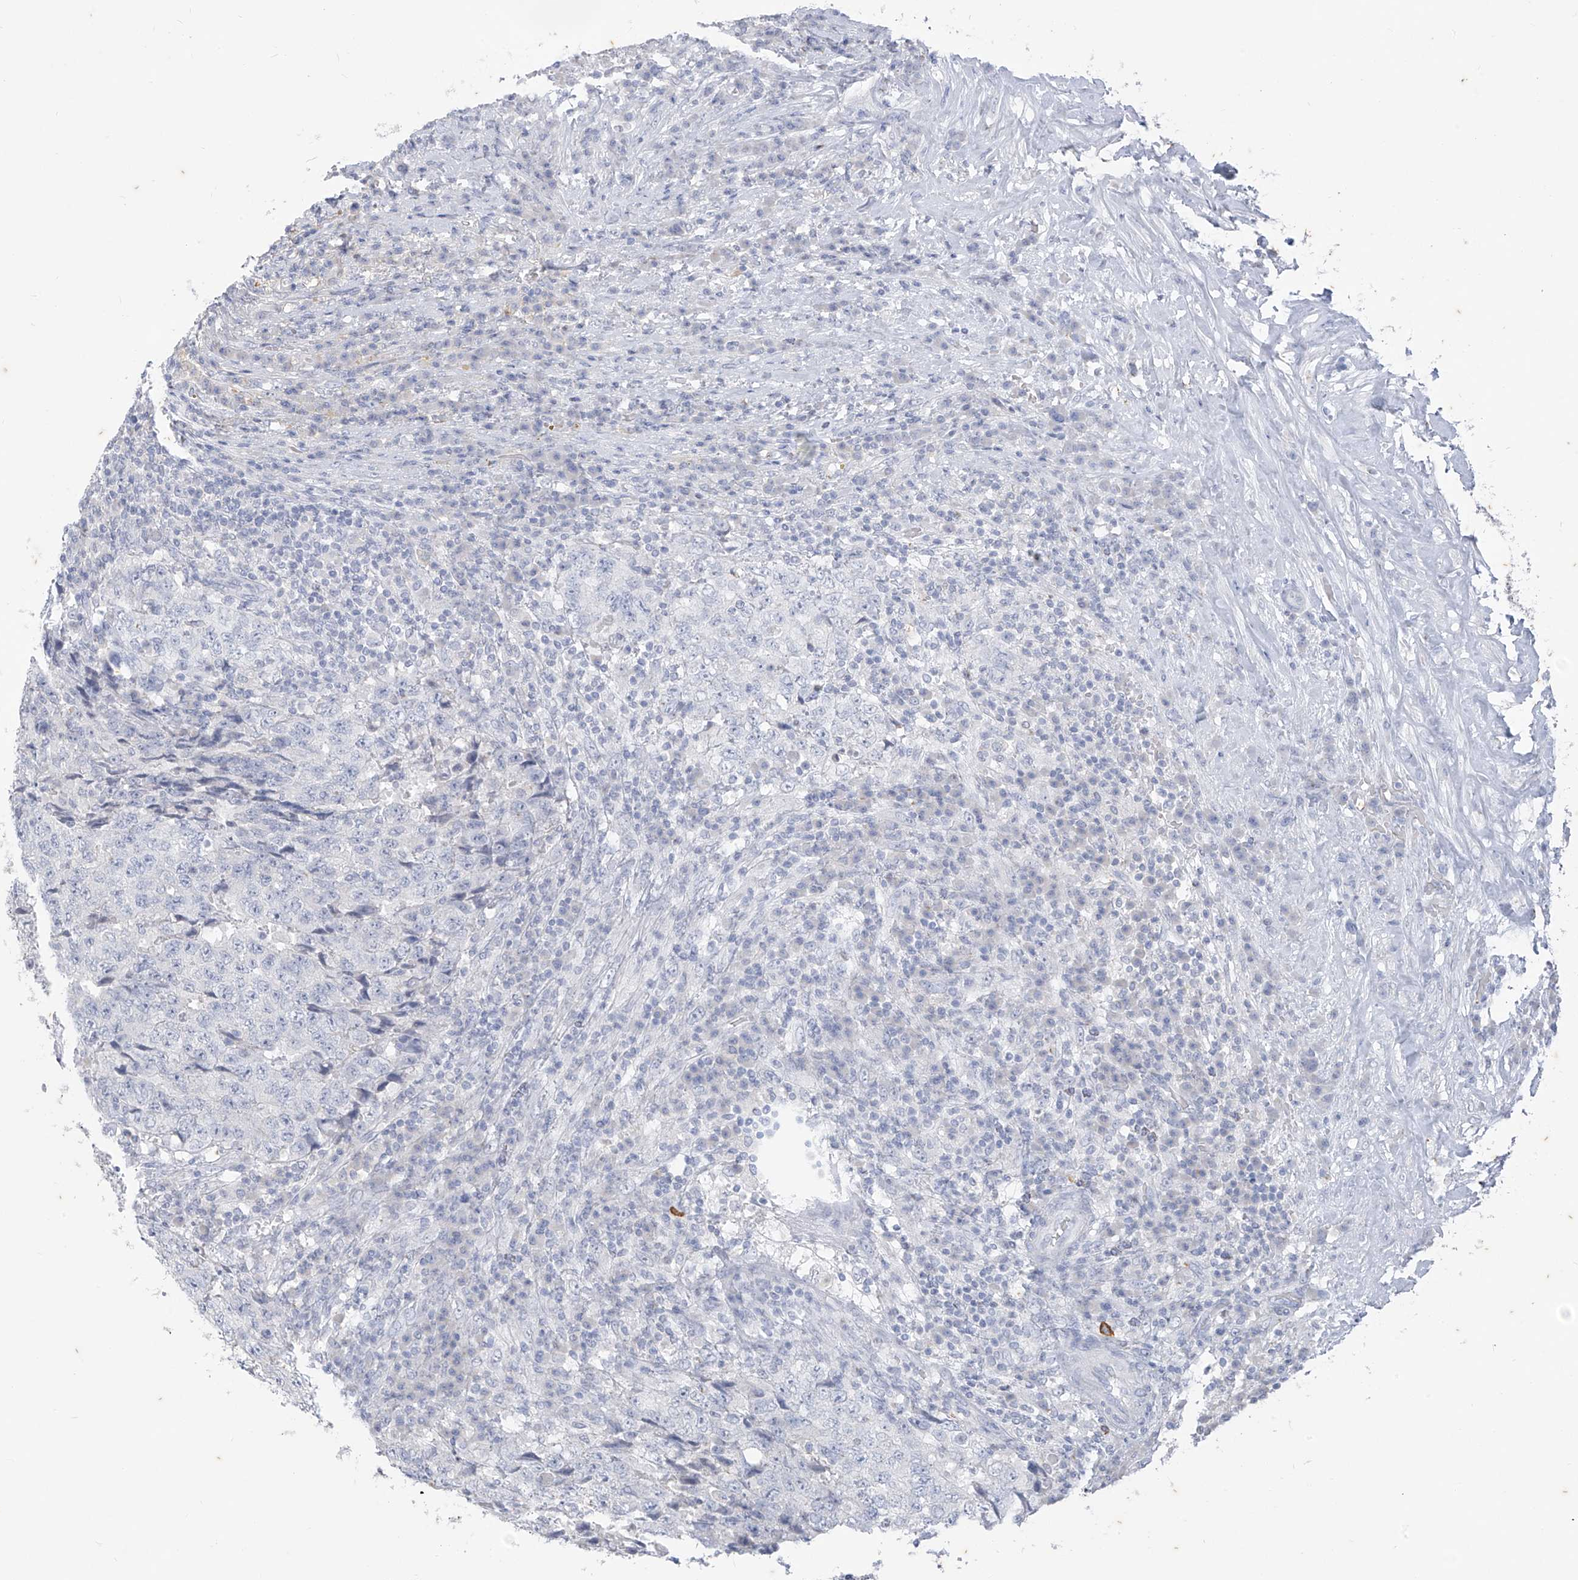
{"staining": {"intensity": "negative", "quantity": "none", "location": "none"}, "tissue": "testis cancer", "cell_type": "Tumor cells", "image_type": "cancer", "snomed": [{"axis": "morphology", "description": "Necrosis, NOS"}, {"axis": "morphology", "description": "Carcinoma, Embryonal, NOS"}, {"axis": "topography", "description": "Testis"}], "caption": "This is an IHC histopathology image of embryonal carcinoma (testis). There is no staining in tumor cells.", "gene": "CX3CR1", "patient": {"sex": "male", "age": 19}}